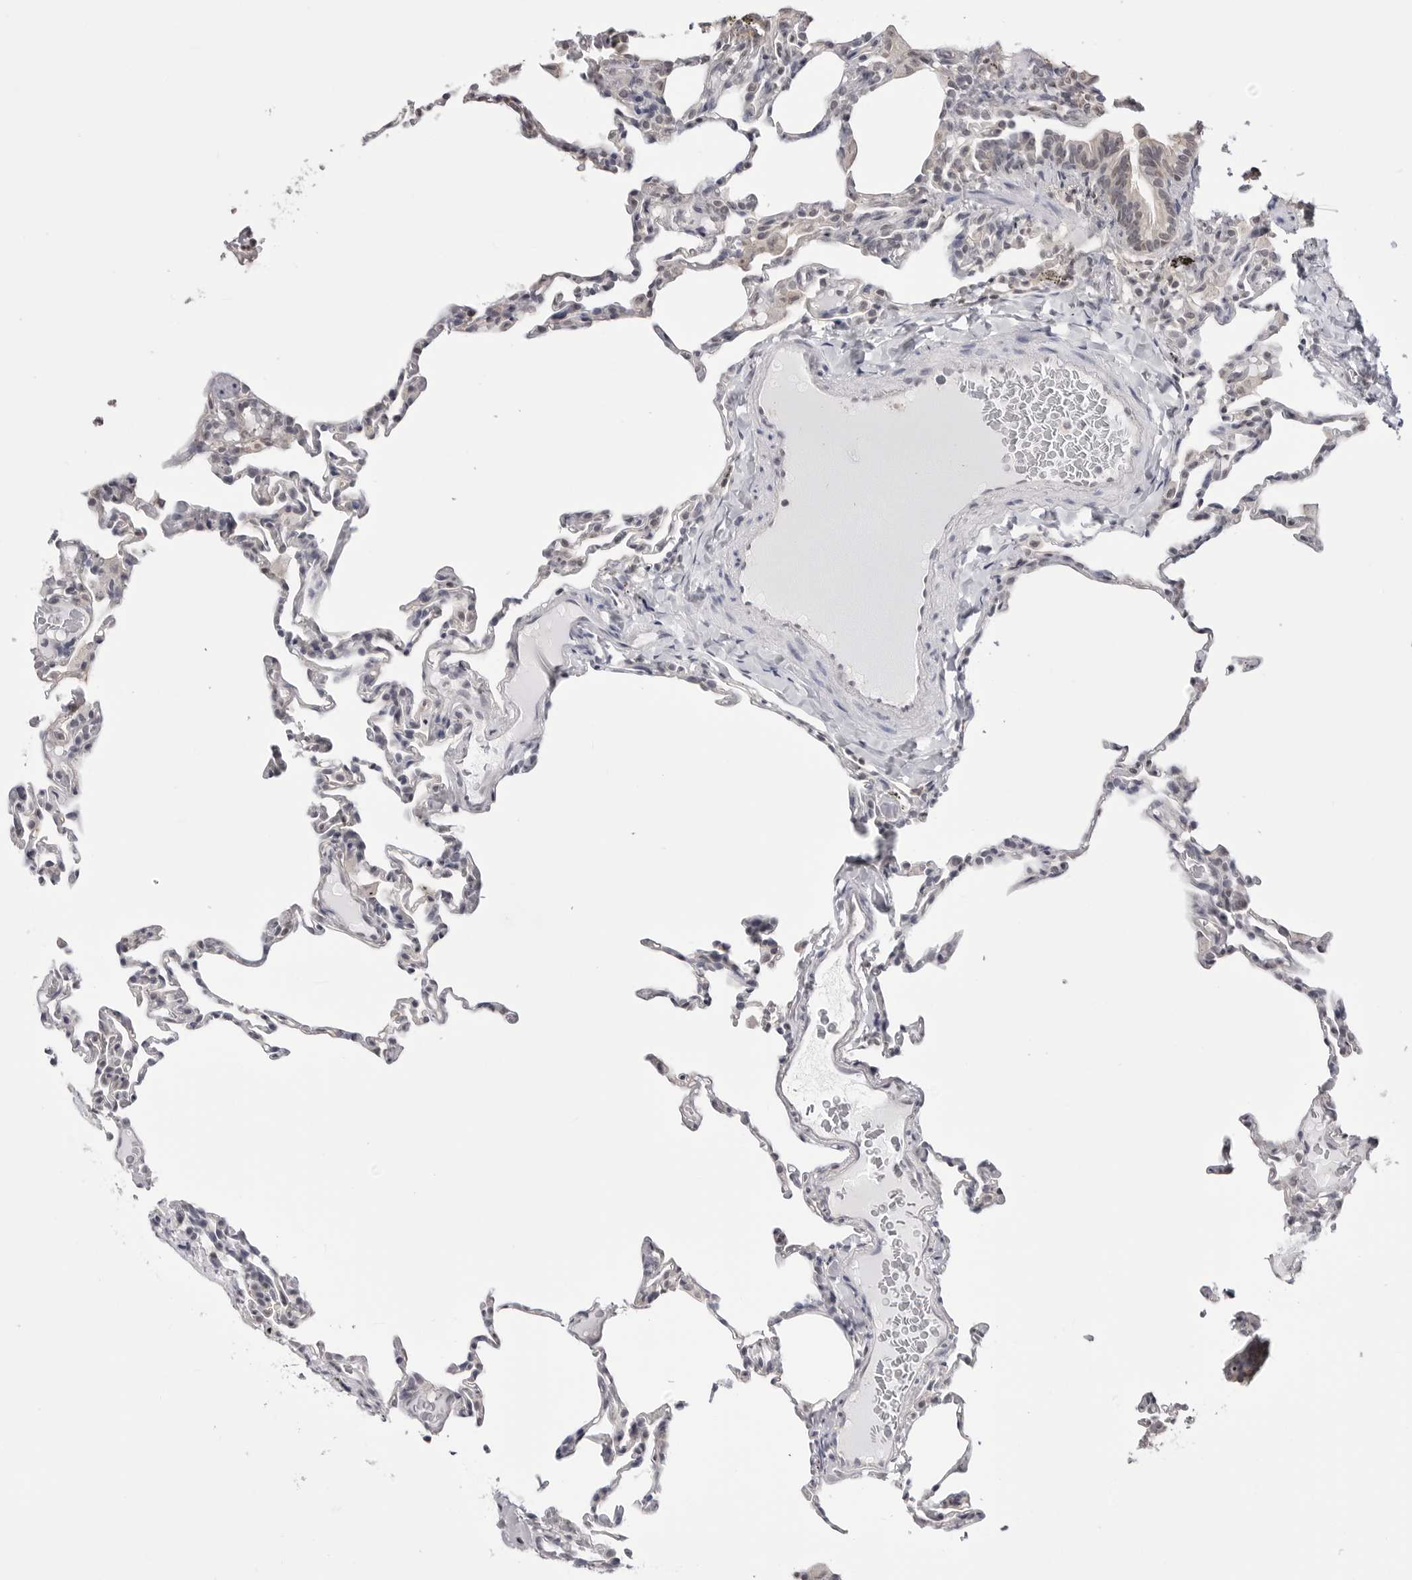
{"staining": {"intensity": "moderate", "quantity": "25%-75%", "location": "cytoplasmic/membranous,nuclear"}, "tissue": "lung", "cell_type": "Alveolar cells", "image_type": "normal", "snomed": [{"axis": "morphology", "description": "Normal tissue, NOS"}, {"axis": "topography", "description": "Lung"}], "caption": "An immunohistochemistry (IHC) image of benign tissue is shown. Protein staining in brown labels moderate cytoplasmic/membranous,nuclear positivity in lung within alveolar cells. (IHC, brightfield microscopy, high magnification).", "gene": "YWHAG", "patient": {"sex": "male", "age": 20}}